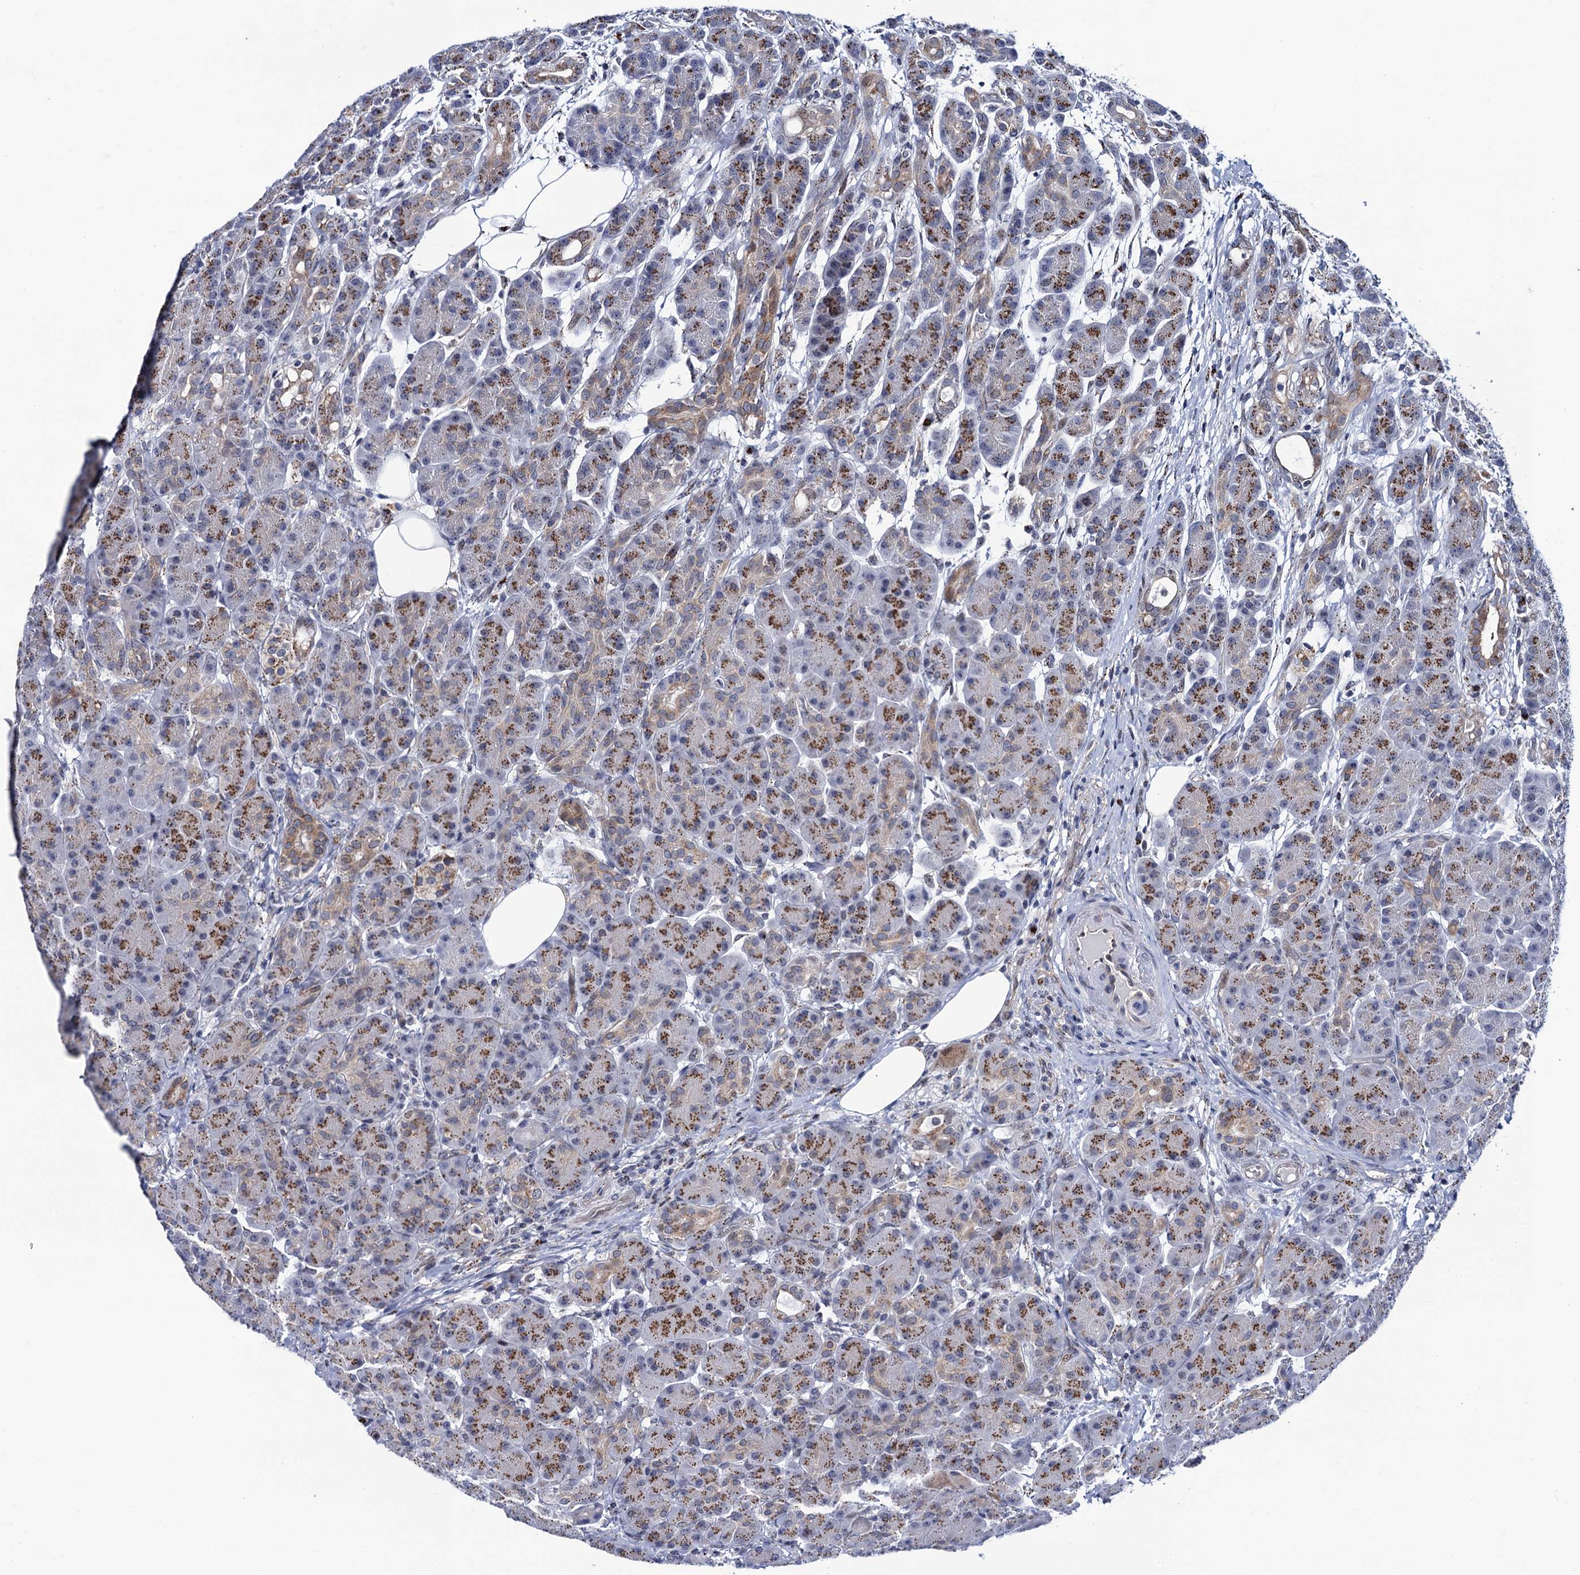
{"staining": {"intensity": "strong", "quantity": ">75%", "location": "cytoplasmic/membranous"}, "tissue": "pancreas", "cell_type": "Exocrine glandular cells", "image_type": "normal", "snomed": [{"axis": "morphology", "description": "Normal tissue, NOS"}, {"axis": "topography", "description": "Pancreas"}], "caption": "Immunohistochemical staining of benign pancreas displays >75% levels of strong cytoplasmic/membranous protein expression in about >75% of exocrine glandular cells.", "gene": "THAP2", "patient": {"sex": "male", "age": 63}}